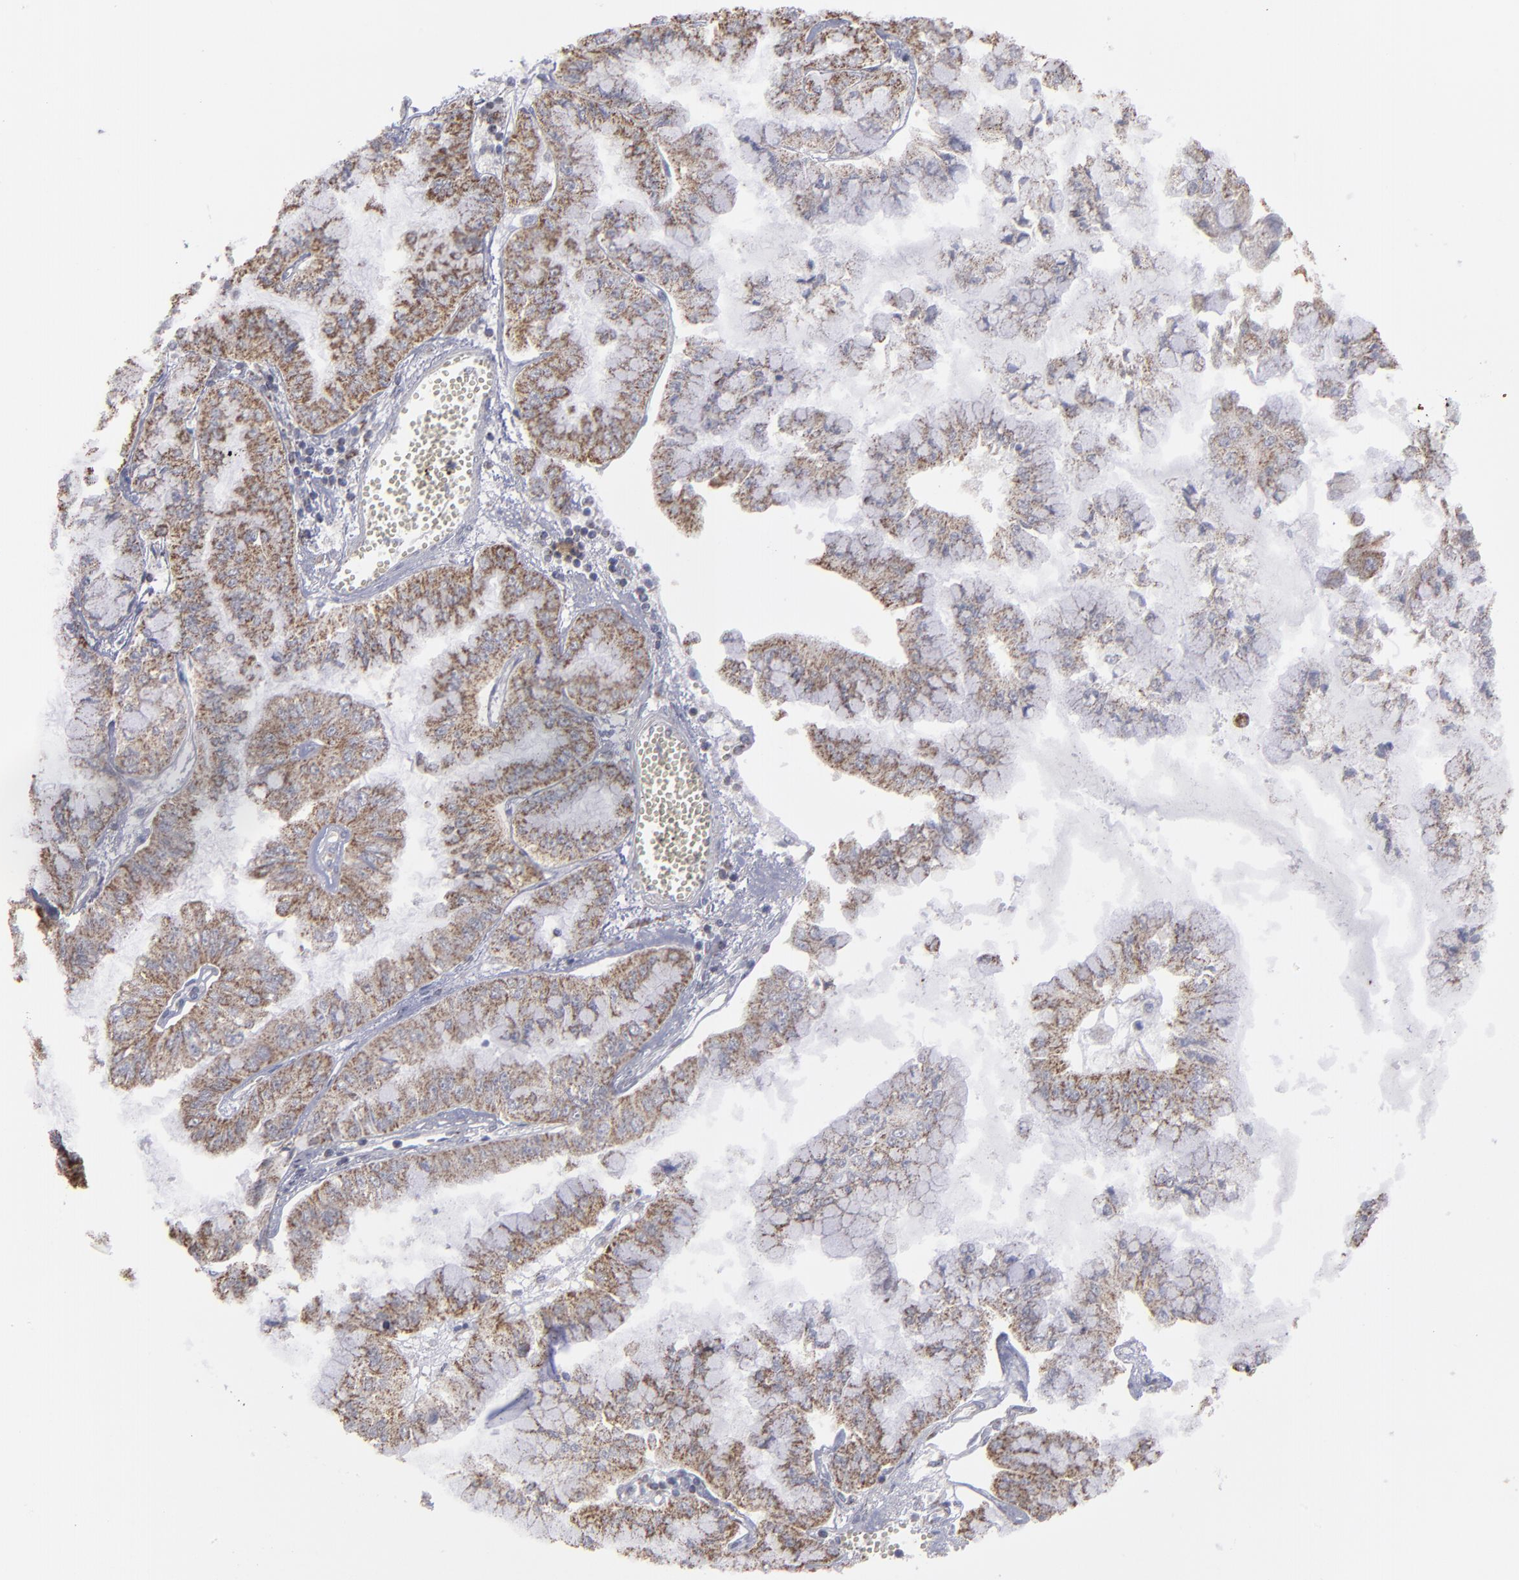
{"staining": {"intensity": "strong", "quantity": ">75%", "location": "cytoplasmic/membranous"}, "tissue": "liver cancer", "cell_type": "Tumor cells", "image_type": "cancer", "snomed": [{"axis": "morphology", "description": "Cholangiocarcinoma"}, {"axis": "topography", "description": "Liver"}], "caption": "High-magnification brightfield microscopy of liver cancer (cholangiocarcinoma) stained with DAB (3,3'-diaminobenzidine) (brown) and counterstained with hematoxylin (blue). tumor cells exhibit strong cytoplasmic/membranous positivity is present in approximately>75% of cells.", "gene": "MYOM2", "patient": {"sex": "female", "age": 79}}